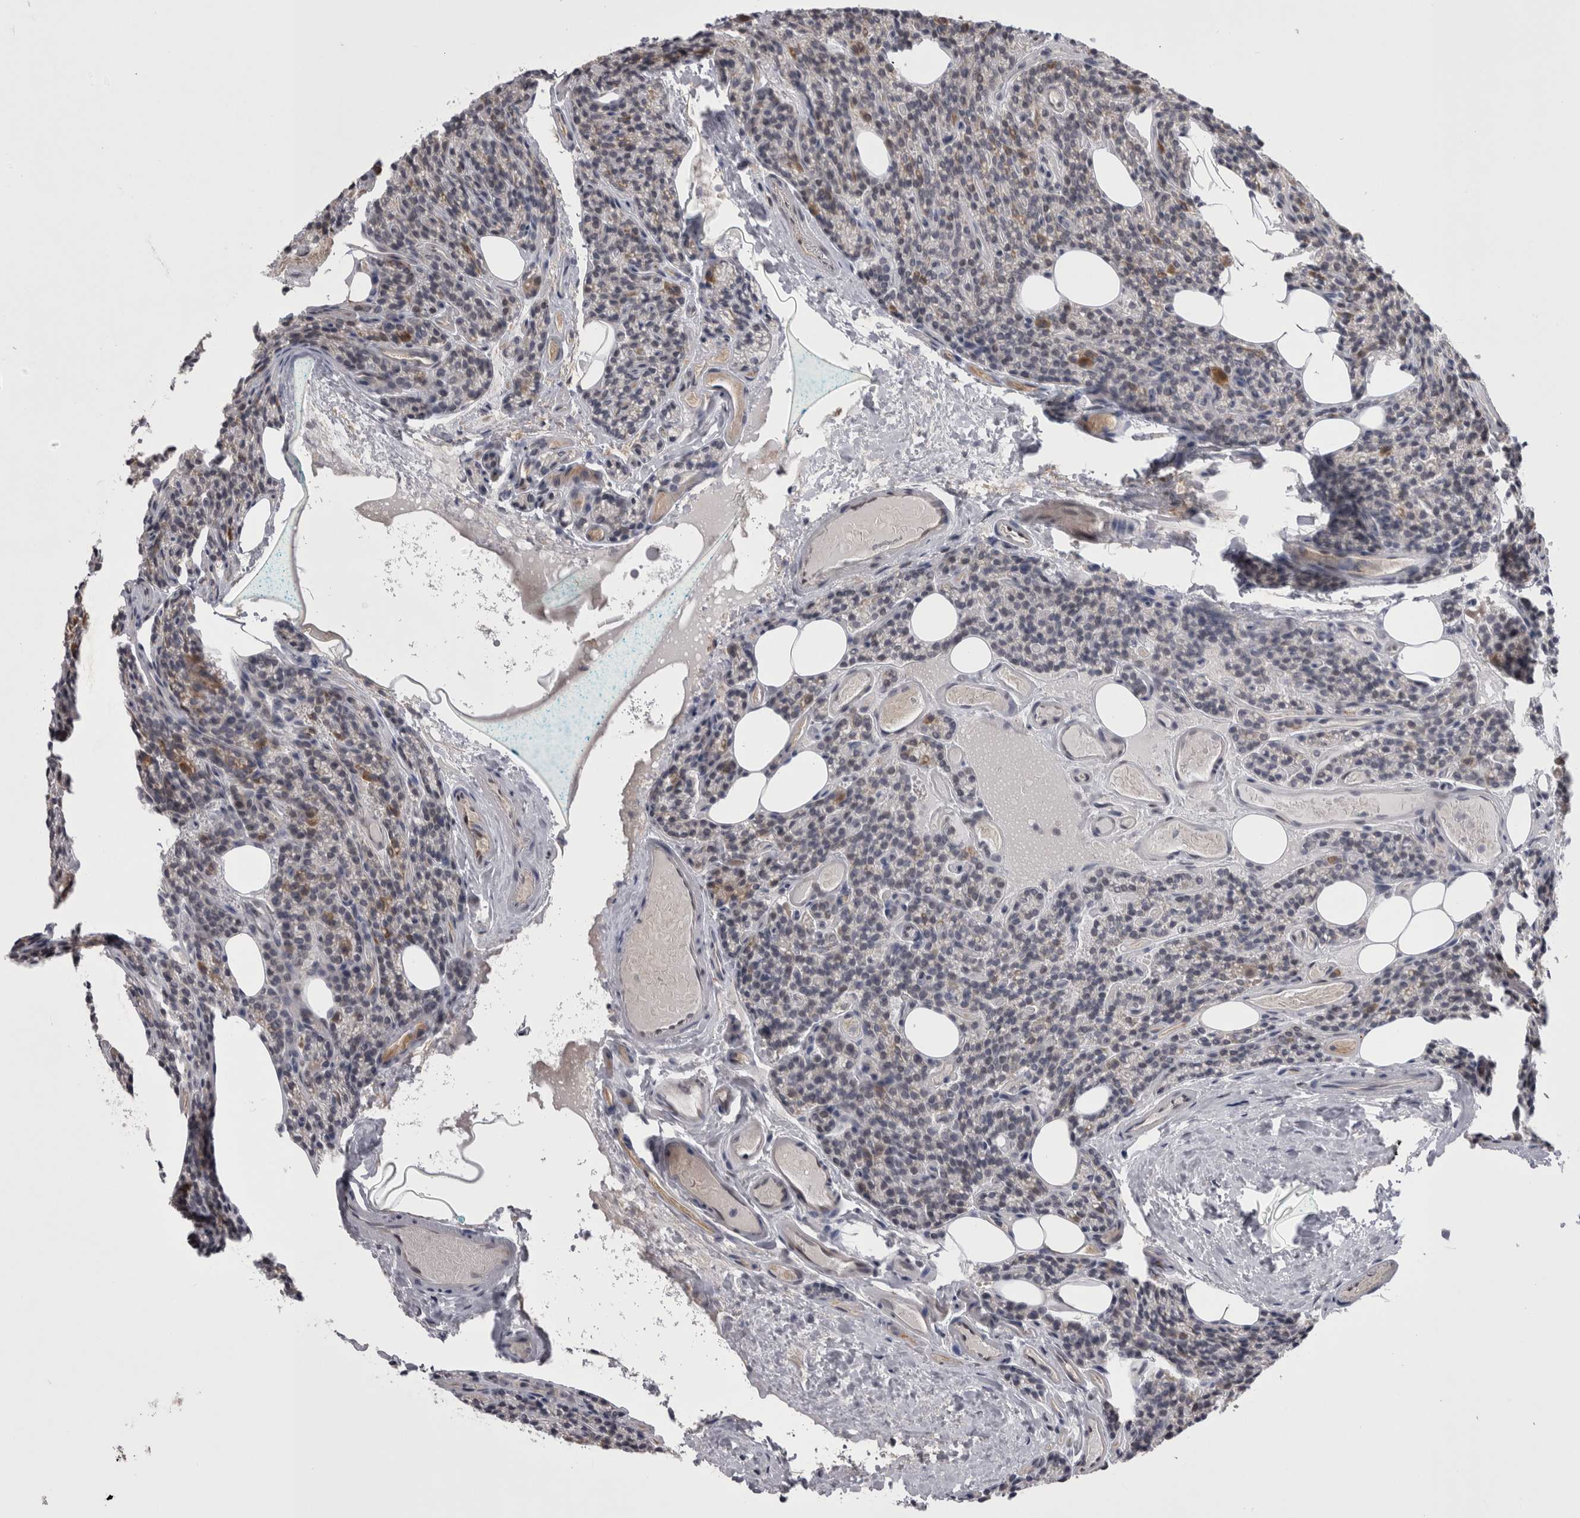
{"staining": {"intensity": "moderate", "quantity": "<25%", "location": "cytoplasmic/membranous"}, "tissue": "parathyroid gland", "cell_type": "Glandular cells", "image_type": "normal", "snomed": [{"axis": "morphology", "description": "Normal tissue, NOS"}, {"axis": "topography", "description": "Parathyroid gland"}], "caption": "Parathyroid gland stained with DAB immunohistochemistry displays low levels of moderate cytoplasmic/membranous expression in about <25% of glandular cells.", "gene": "CHIC1", "patient": {"sex": "female", "age": 85}}